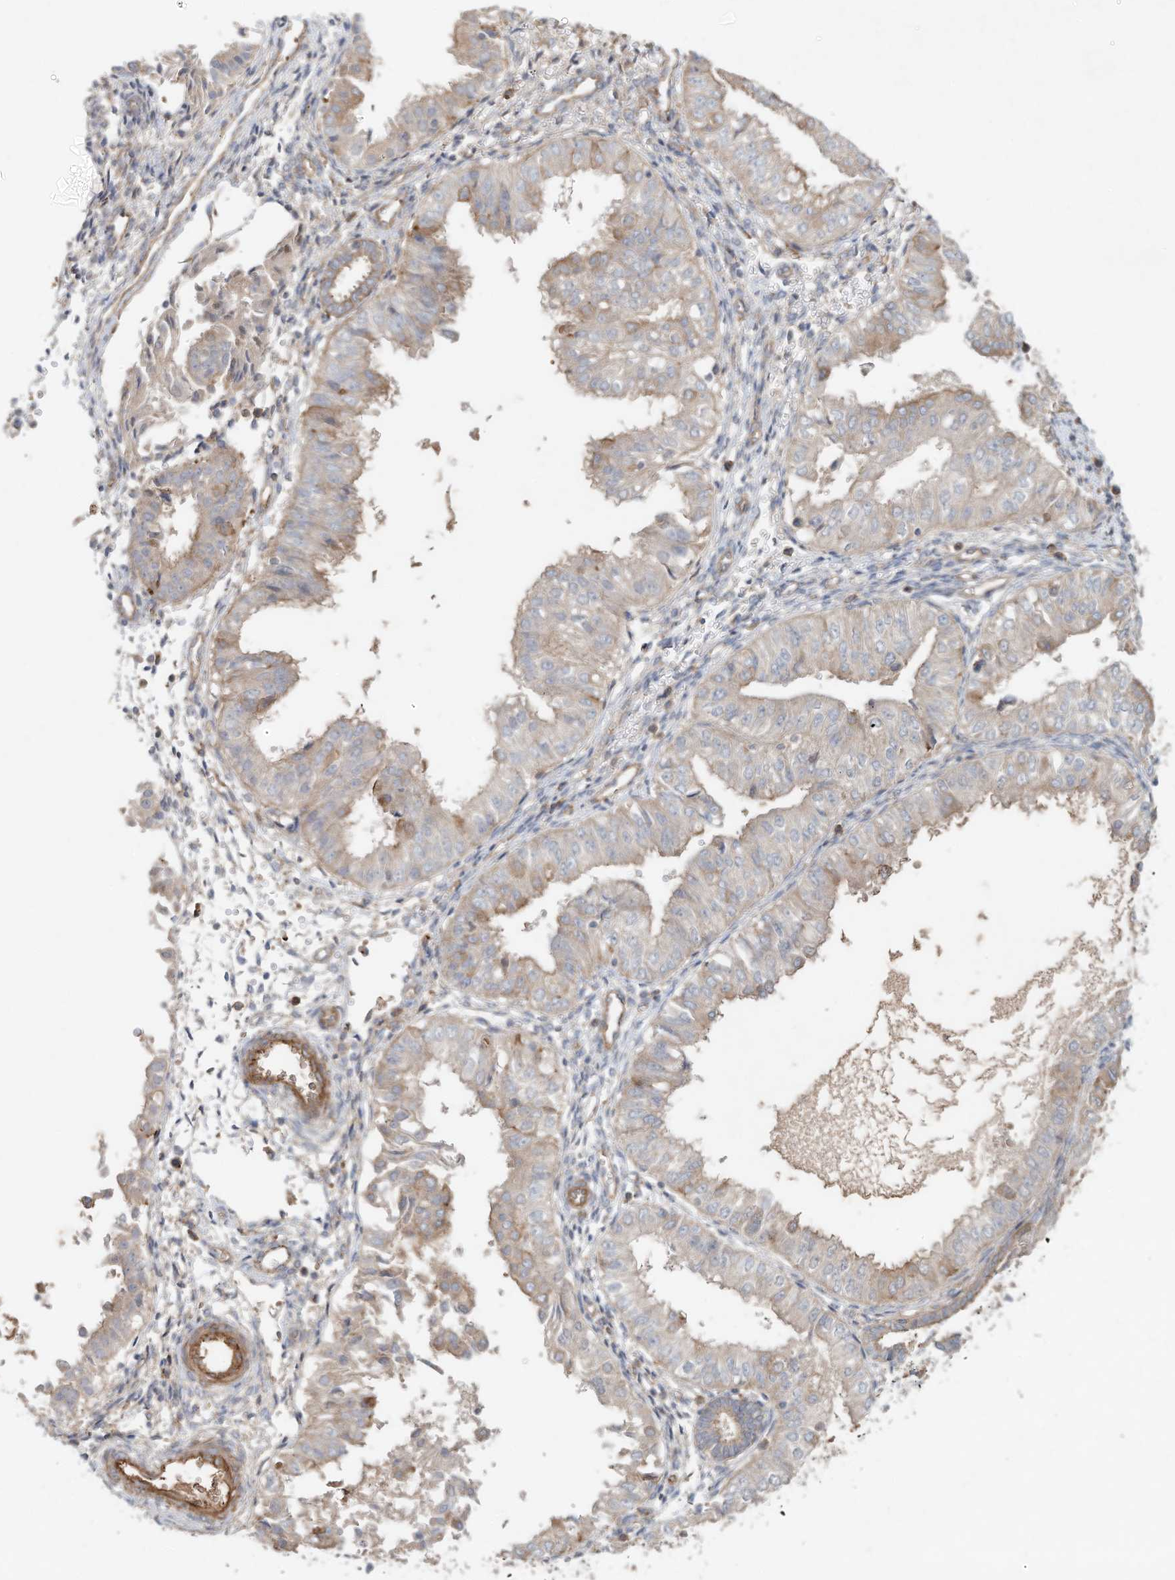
{"staining": {"intensity": "moderate", "quantity": "<25%", "location": "cytoplasmic/membranous"}, "tissue": "endometrial cancer", "cell_type": "Tumor cells", "image_type": "cancer", "snomed": [{"axis": "morphology", "description": "Normal tissue, NOS"}, {"axis": "morphology", "description": "Adenocarcinoma, NOS"}, {"axis": "topography", "description": "Endometrium"}], "caption": "This photomicrograph exhibits immunohistochemistry (IHC) staining of endometrial adenocarcinoma, with low moderate cytoplasmic/membranous positivity in approximately <25% of tumor cells.", "gene": "HTR5A", "patient": {"sex": "female", "age": 53}}